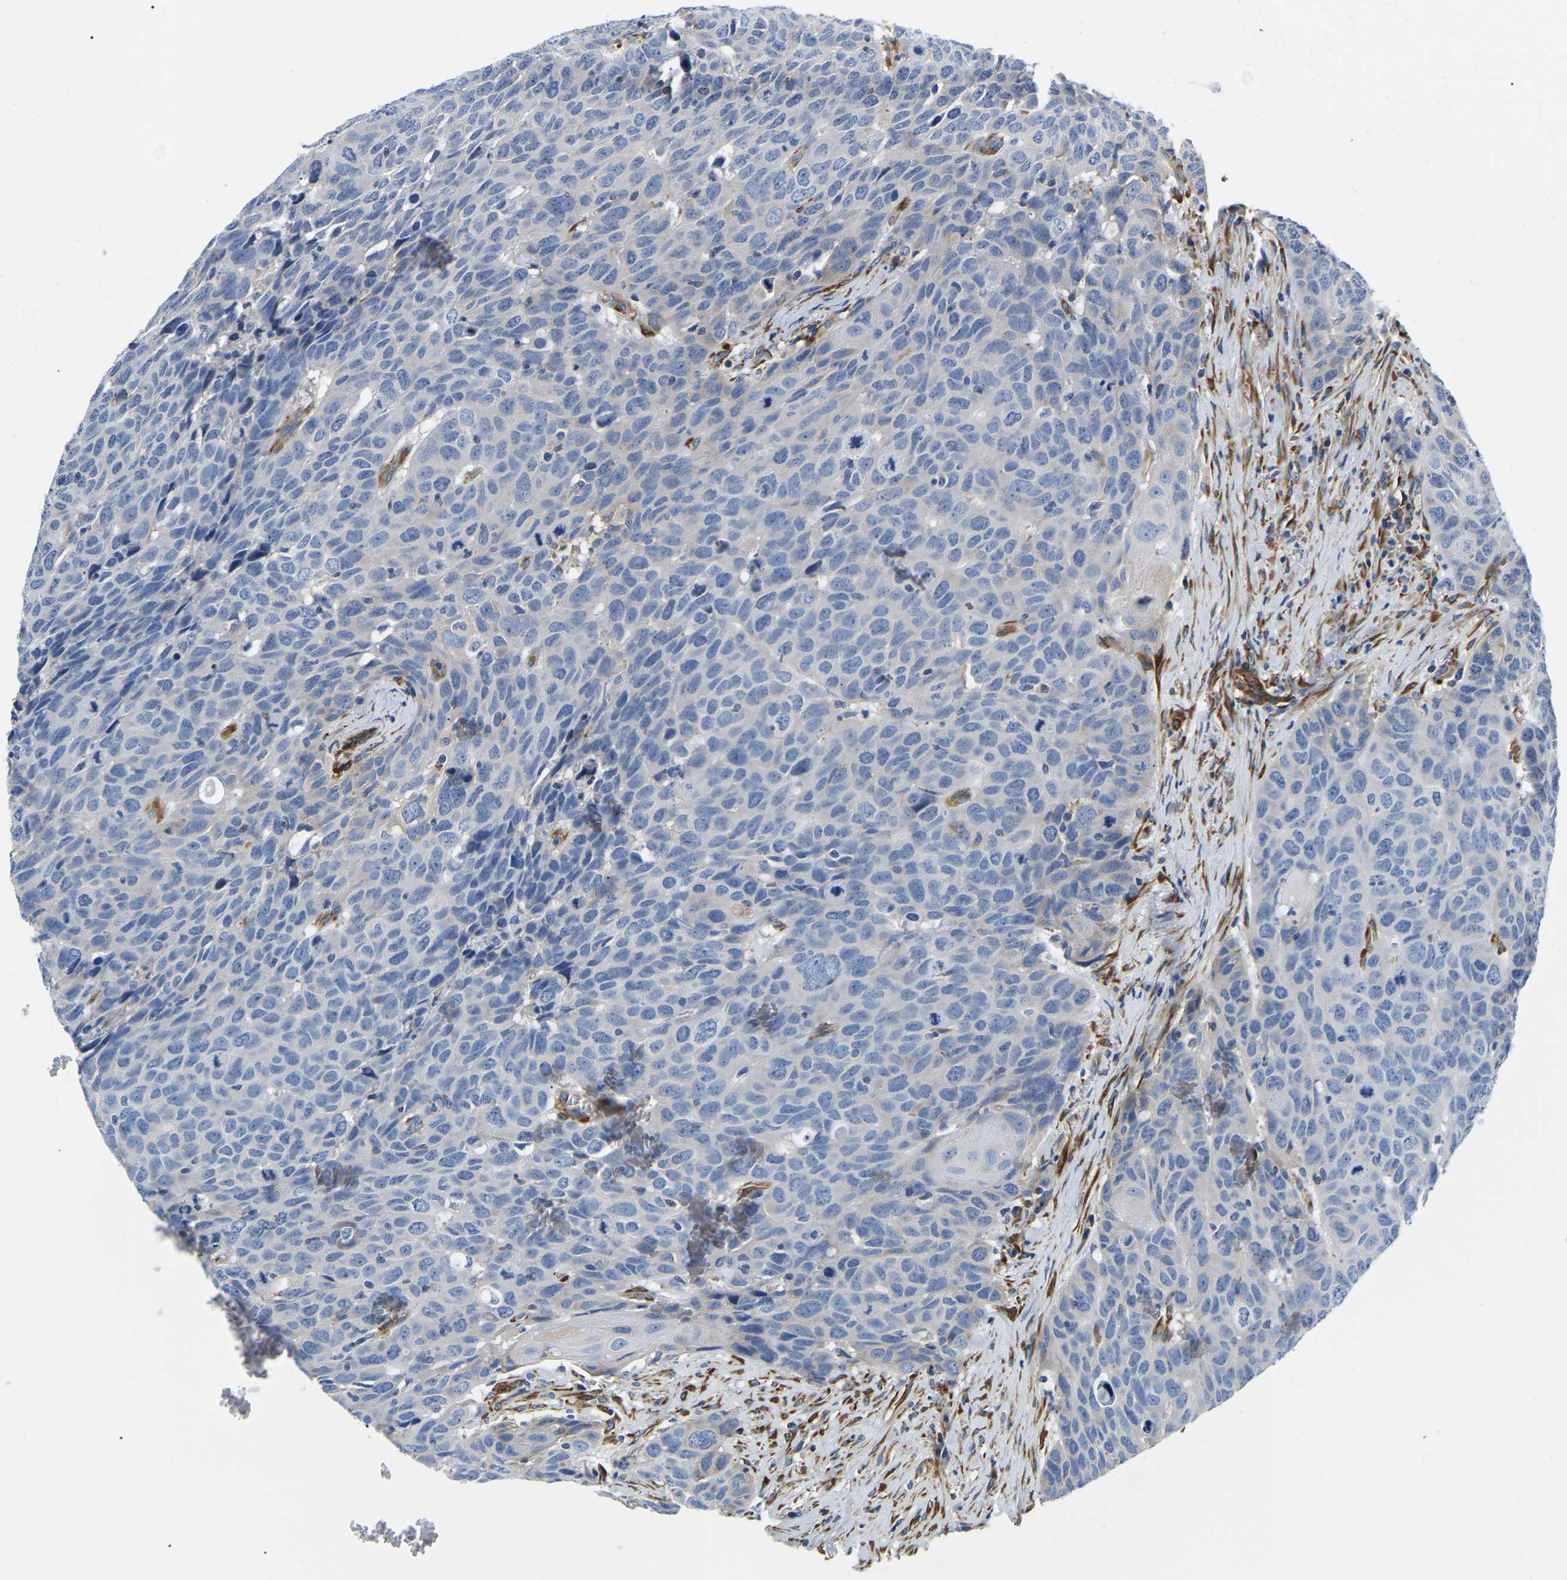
{"staining": {"intensity": "negative", "quantity": "none", "location": "none"}, "tissue": "head and neck cancer", "cell_type": "Tumor cells", "image_type": "cancer", "snomed": [{"axis": "morphology", "description": "Squamous cell carcinoma, NOS"}, {"axis": "topography", "description": "Head-Neck"}], "caption": "Head and neck cancer stained for a protein using immunohistochemistry (IHC) displays no expression tumor cells.", "gene": "DUSP8", "patient": {"sex": "male", "age": 66}}